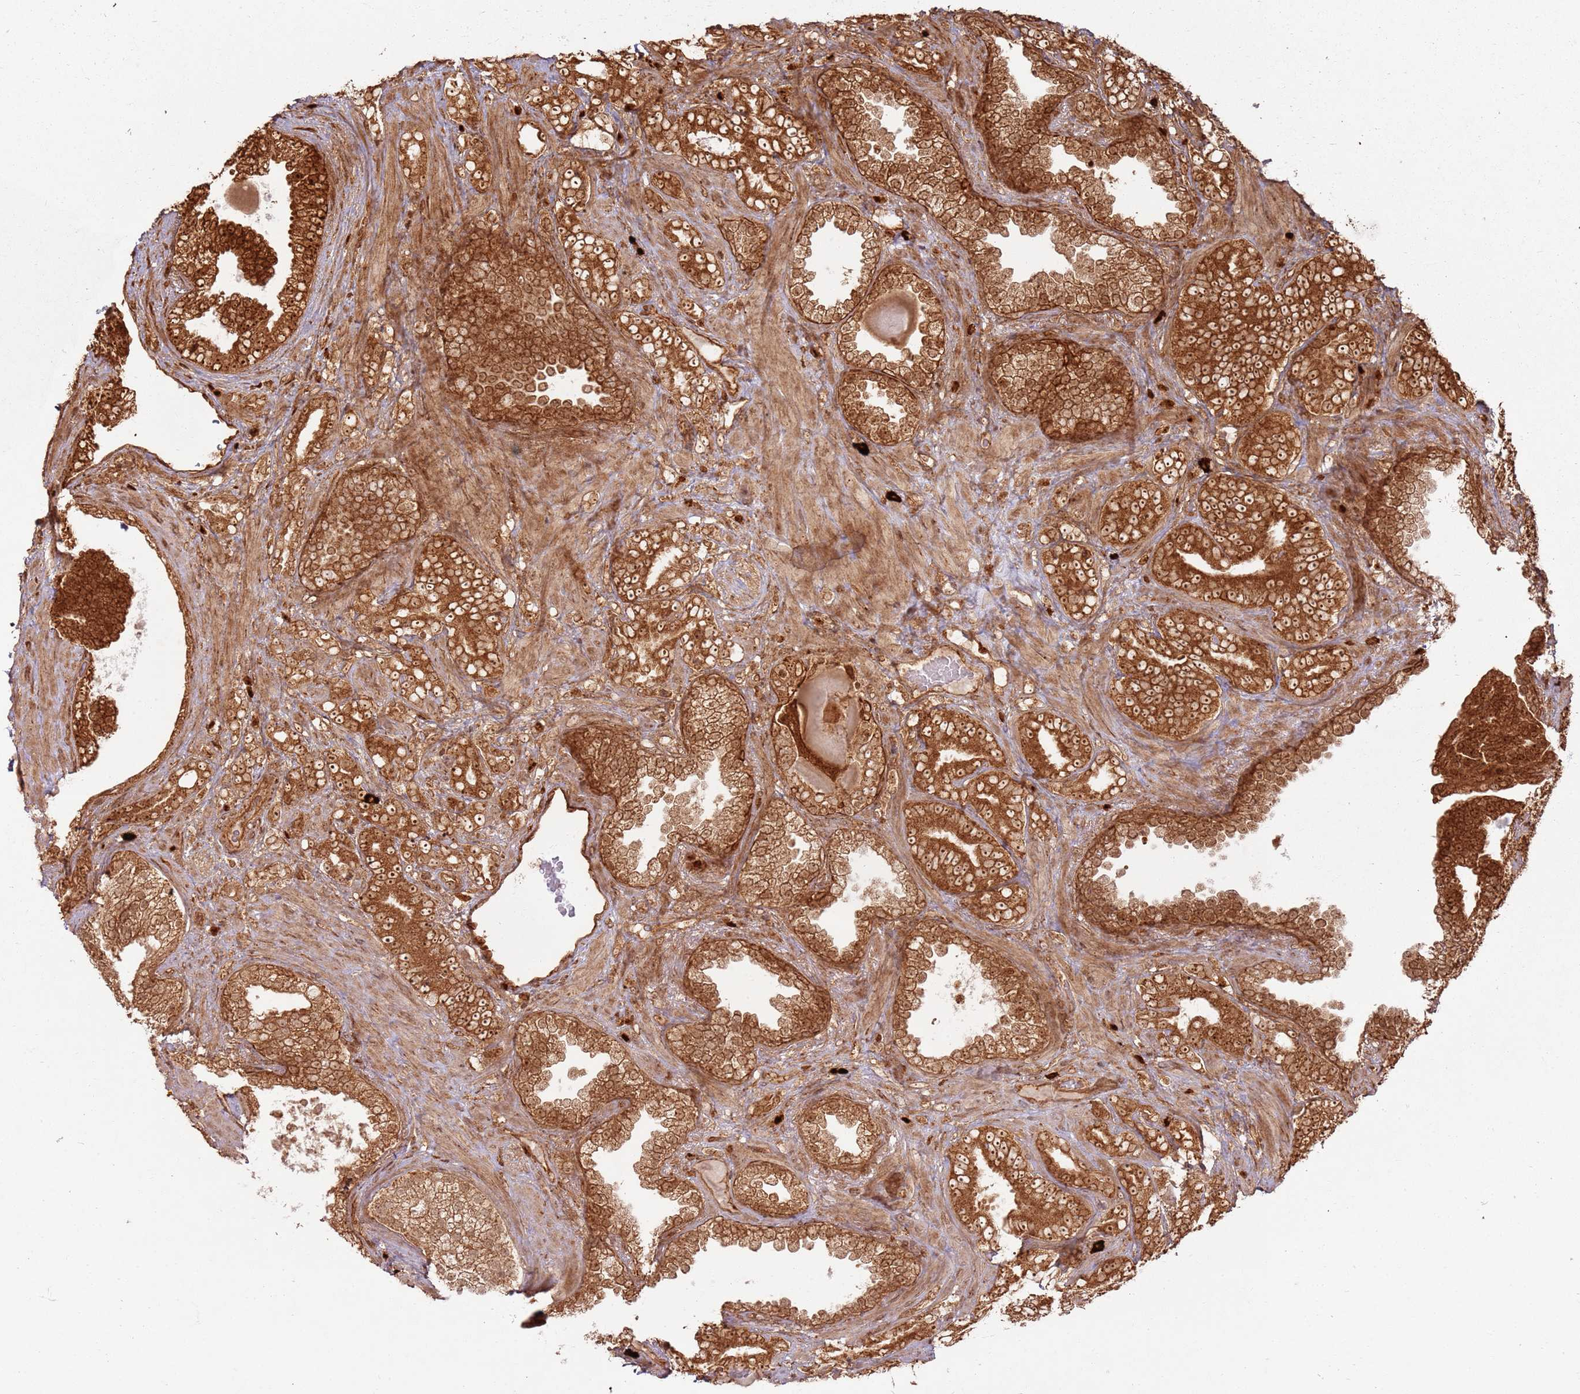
{"staining": {"intensity": "strong", "quantity": ">75%", "location": "cytoplasmic/membranous,nuclear"}, "tissue": "prostate cancer", "cell_type": "Tumor cells", "image_type": "cancer", "snomed": [{"axis": "morphology", "description": "Adenocarcinoma, High grade"}, {"axis": "topography", "description": "Prostate and seminal vesicle, NOS"}], "caption": "Tumor cells demonstrate high levels of strong cytoplasmic/membranous and nuclear staining in approximately >75% of cells in human prostate high-grade adenocarcinoma. The staining was performed using DAB (3,3'-diaminobenzidine), with brown indicating positive protein expression. Nuclei are stained blue with hematoxylin.", "gene": "TBC1D13", "patient": {"sex": "male", "age": 67}}